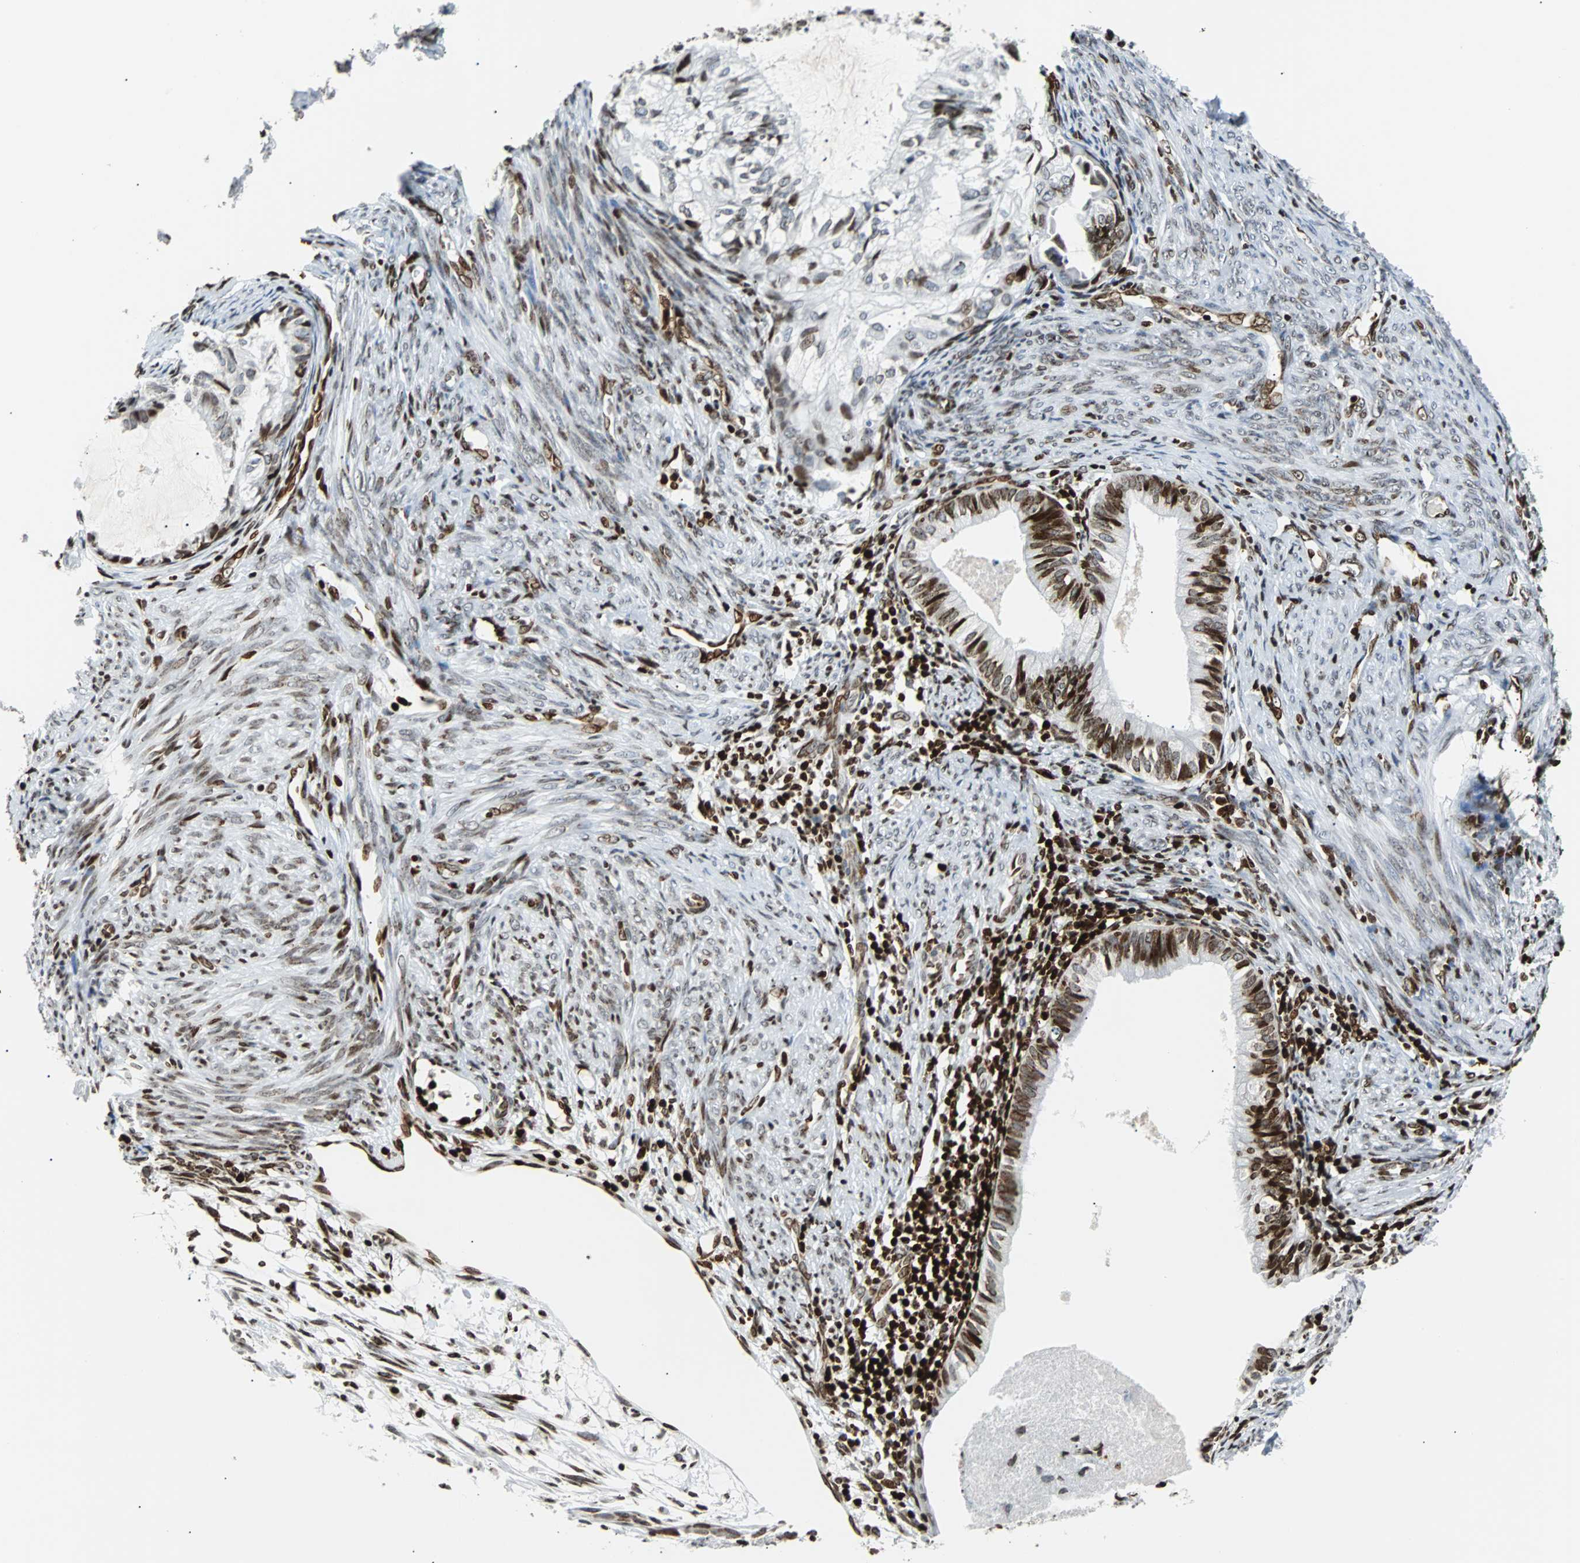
{"staining": {"intensity": "moderate", "quantity": "25%-75%", "location": "nuclear"}, "tissue": "cervical cancer", "cell_type": "Tumor cells", "image_type": "cancer", "snomed": [{"axis": "morphology", "description": "Normal tissue, NOS"}, {"axis": "morphology", "description": "Adenocarcinoma, NOS"}, {"axis": "topography", "description": "Cervix"}, {"axis": "topography", "description": "Endometrium"}], "caption": "IHC of human adenocarcinoma (cervical) reveals medium levels of moderate nuclear staining in approximately 25%-75% of tumor cells. The protein is stained brown, and the nuclei are stained in blue (DAB (3,3'-diaminobenzidine) IHC with brightfield microscopy, high magnification).", "gene": "ZNF131", "patient": {"sex": "female", "age": 86}}